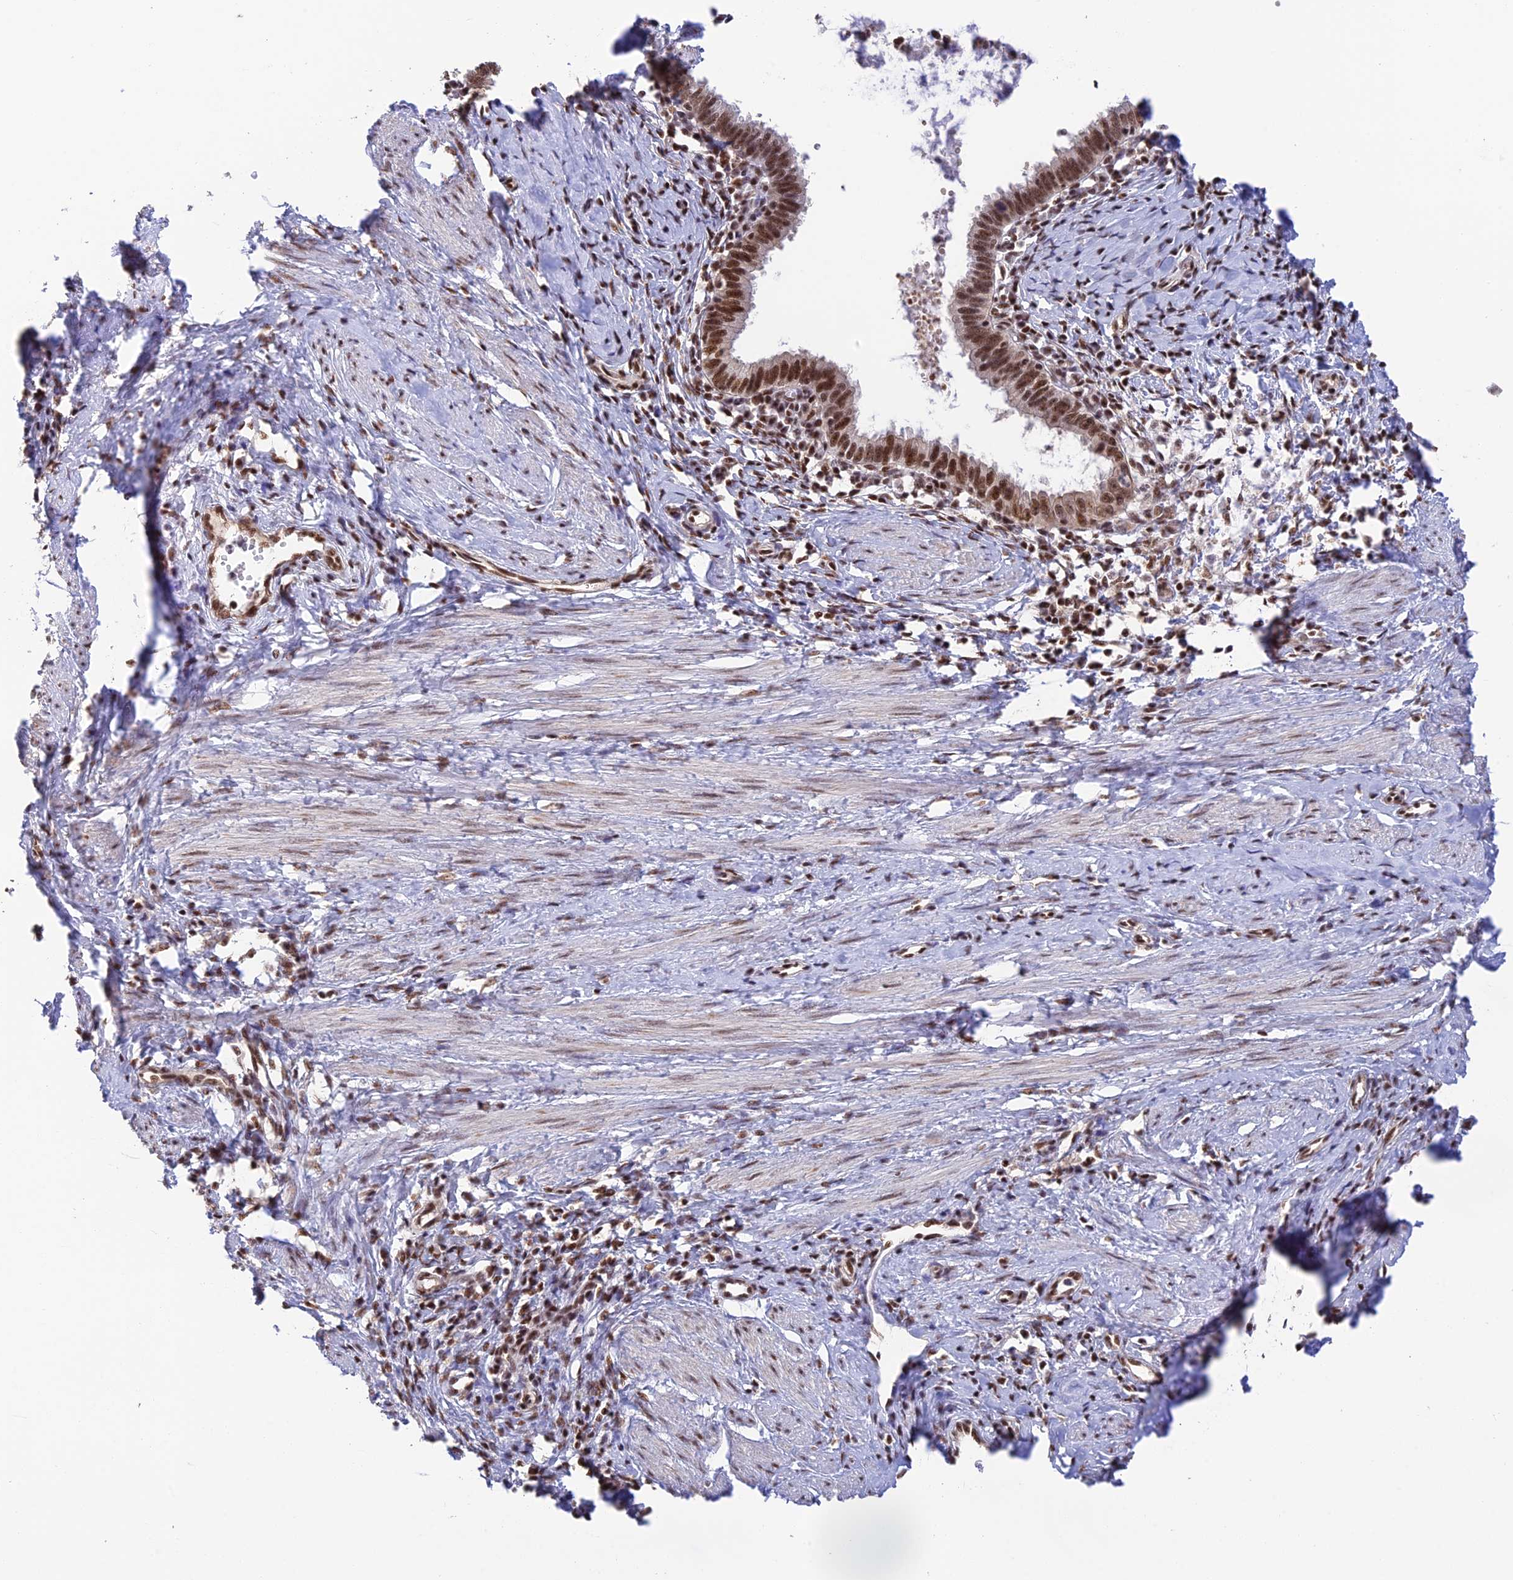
{"staining": {"intensity": "strong", "quantity": ">75%", "location": "cytoplasmic/membranous"}, "tissue": "cervical cancer", "cell_type": "Tumor cells", "image_type": "cancer", "snomed": [{"axis": "morphology", "description": "Adenocarcinoma, NOS"}, {"axis": "topography", "description": "Cervix"}], "caption": "Brown immunohistochemical staining in human cervical cancer (adenocarcinoma) exhibits strong cytoplasmic/membranous positivity in approximately >75% of tumor cells. (brown staining indicates protein expression, while blue staining denotes nuclei).", "gene": "THAP11", "patient": {"sex": "female", "age": 36}}